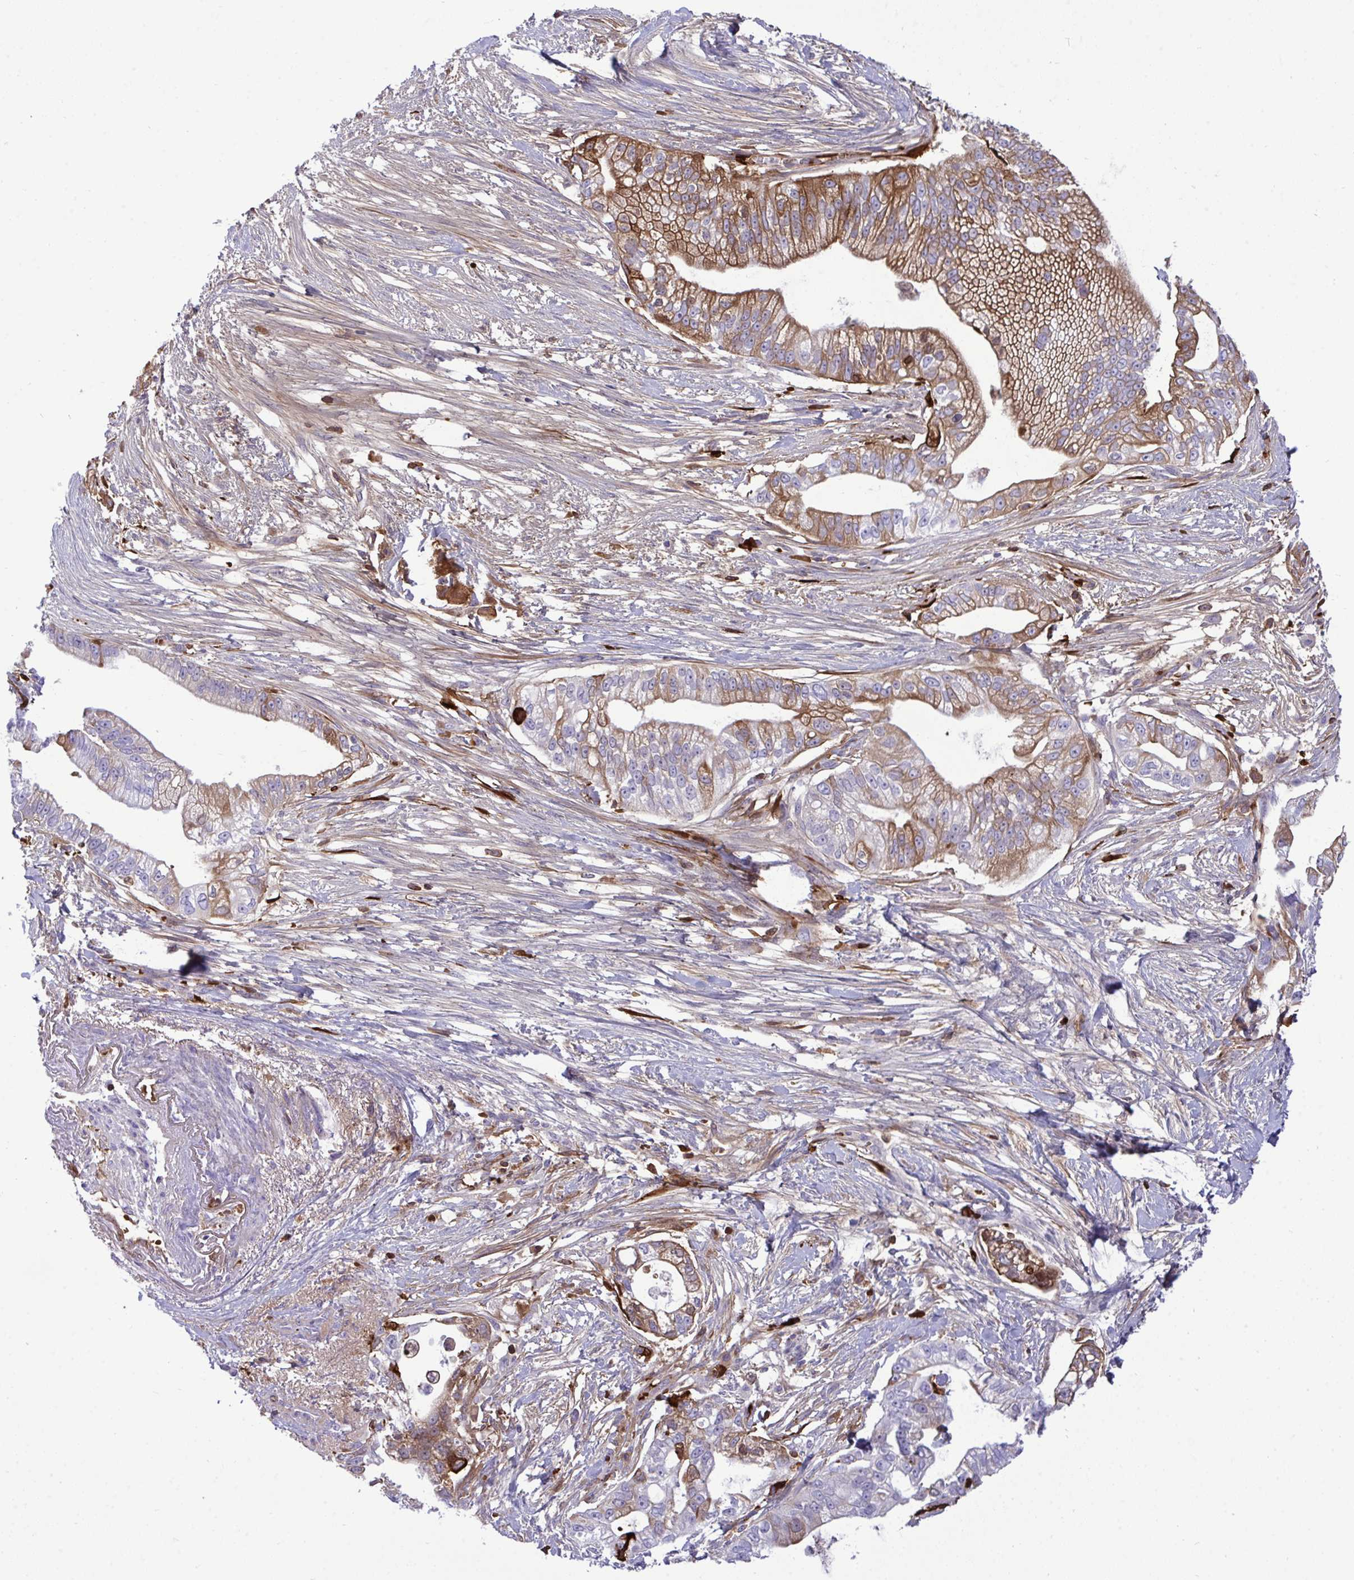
{"staining": {"intensity": "moderate", "quantity": "25%-75%", "location": "cytoplasmic/membranous"}, "tissue": "pancreatic cancer", "cell_type": "Tumor cells", "image_type": "cancer", "snomed": [{"axis": "morphology", "description": "Adenocarcinoma, NOS"}, {"axis": "topography", "description": "Pancreas"}], "caption": "Human pancreatic adenocarcinoma stained with a protein marker exhibits moderate staining in tumor cells.", "gene": "F2", "patient": {"sex": "male", "age": 70}}